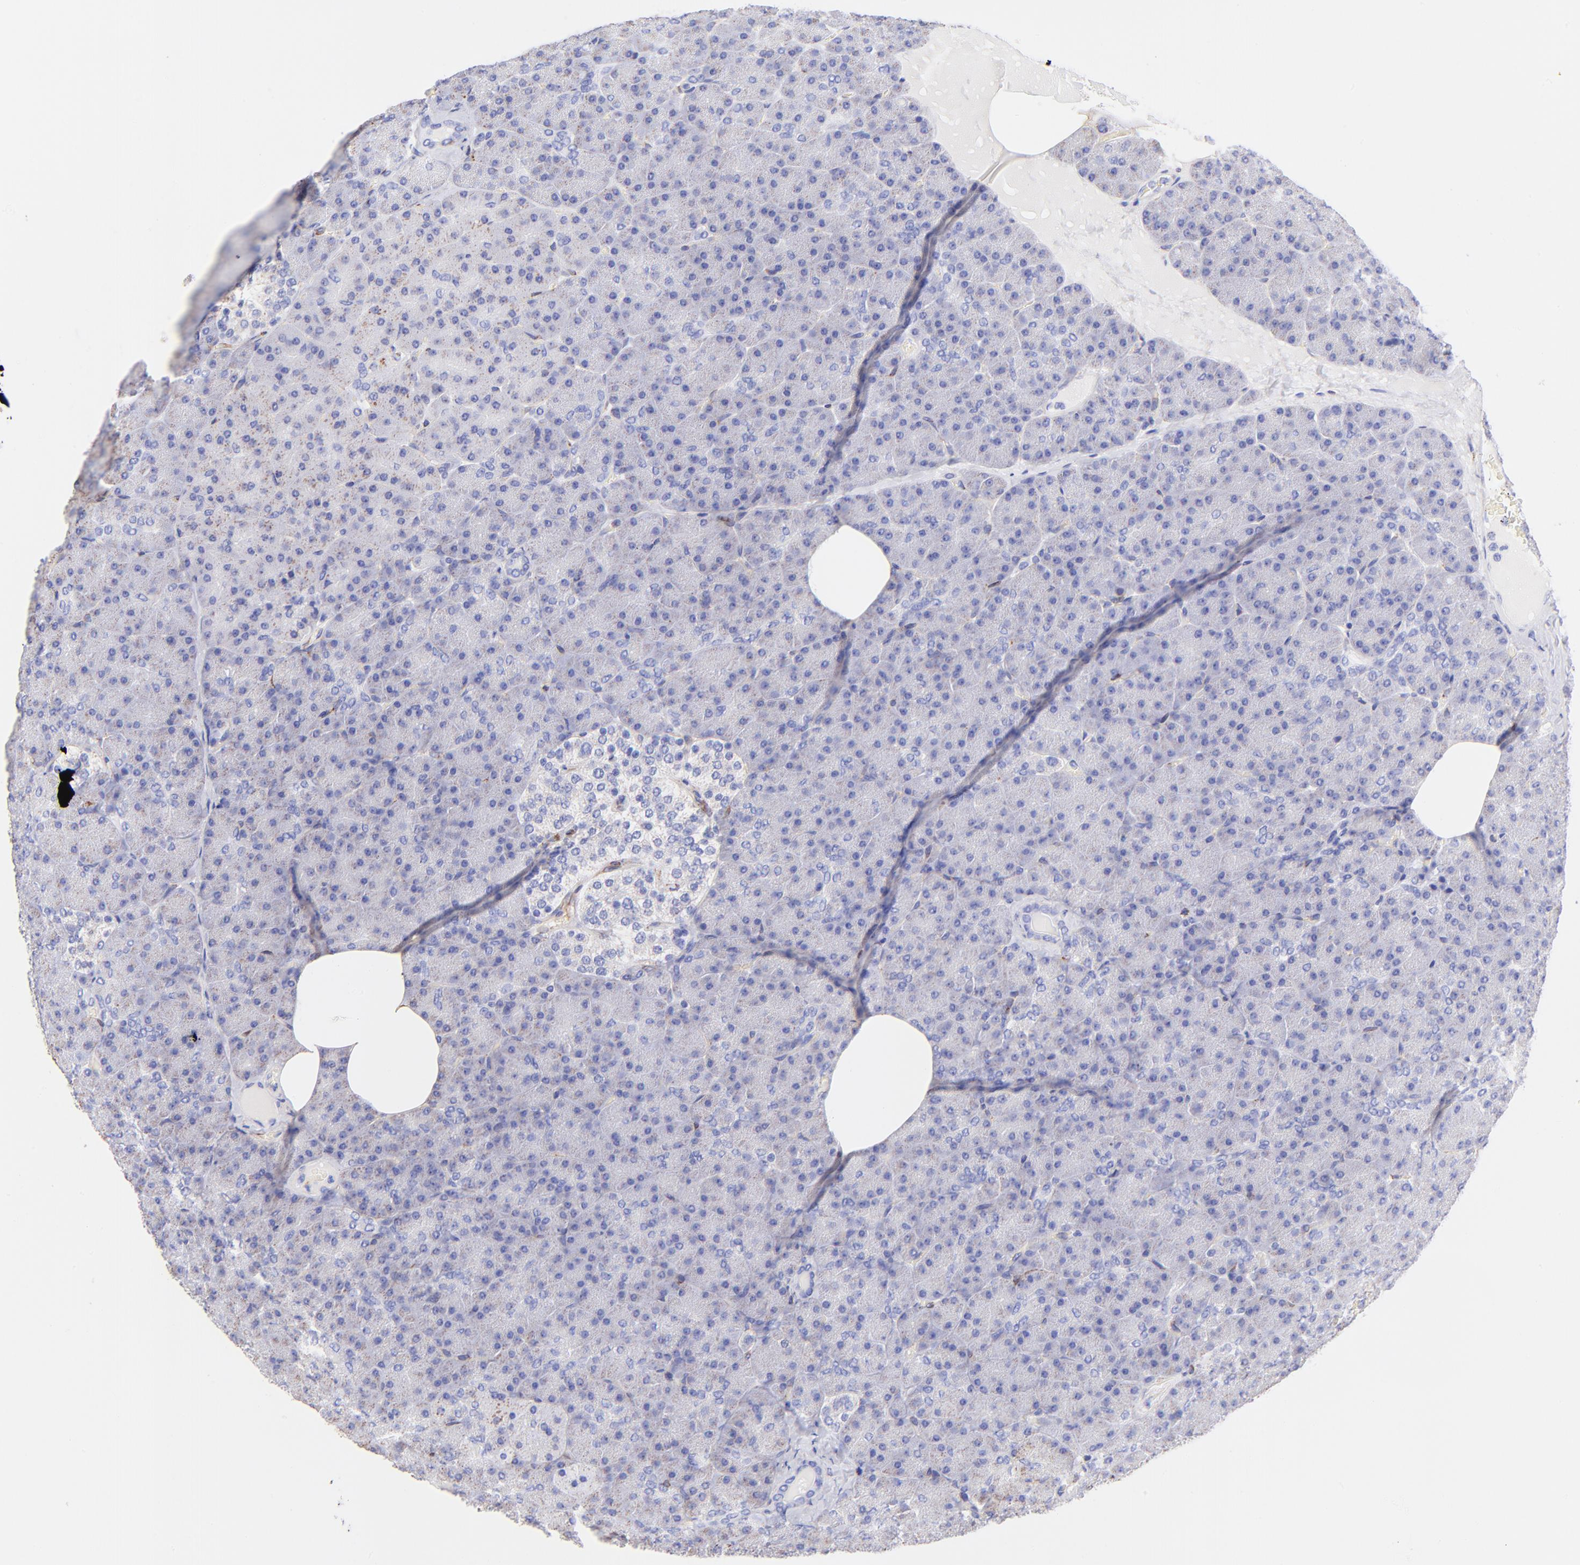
{"staining": {"intensity": "negative", "quantity": "none", "location": "none"}, "tissue": "pancreas", "cell_type": "Exocrine glandular cells", "image_type": "normal", "snomed": [{"axis": "morphology", "description": "Normal tissue, NOS"}, {"axis": "topography", "description": "Pancreas"}], "caption": "Immunohistochemistry histopathology image of unremarkable pancreas stained for a protein (brown), which shows no expression in exocrine glandular cells.", "gene": "SPARC", "patient": {"sex": "female", "age": 35}}